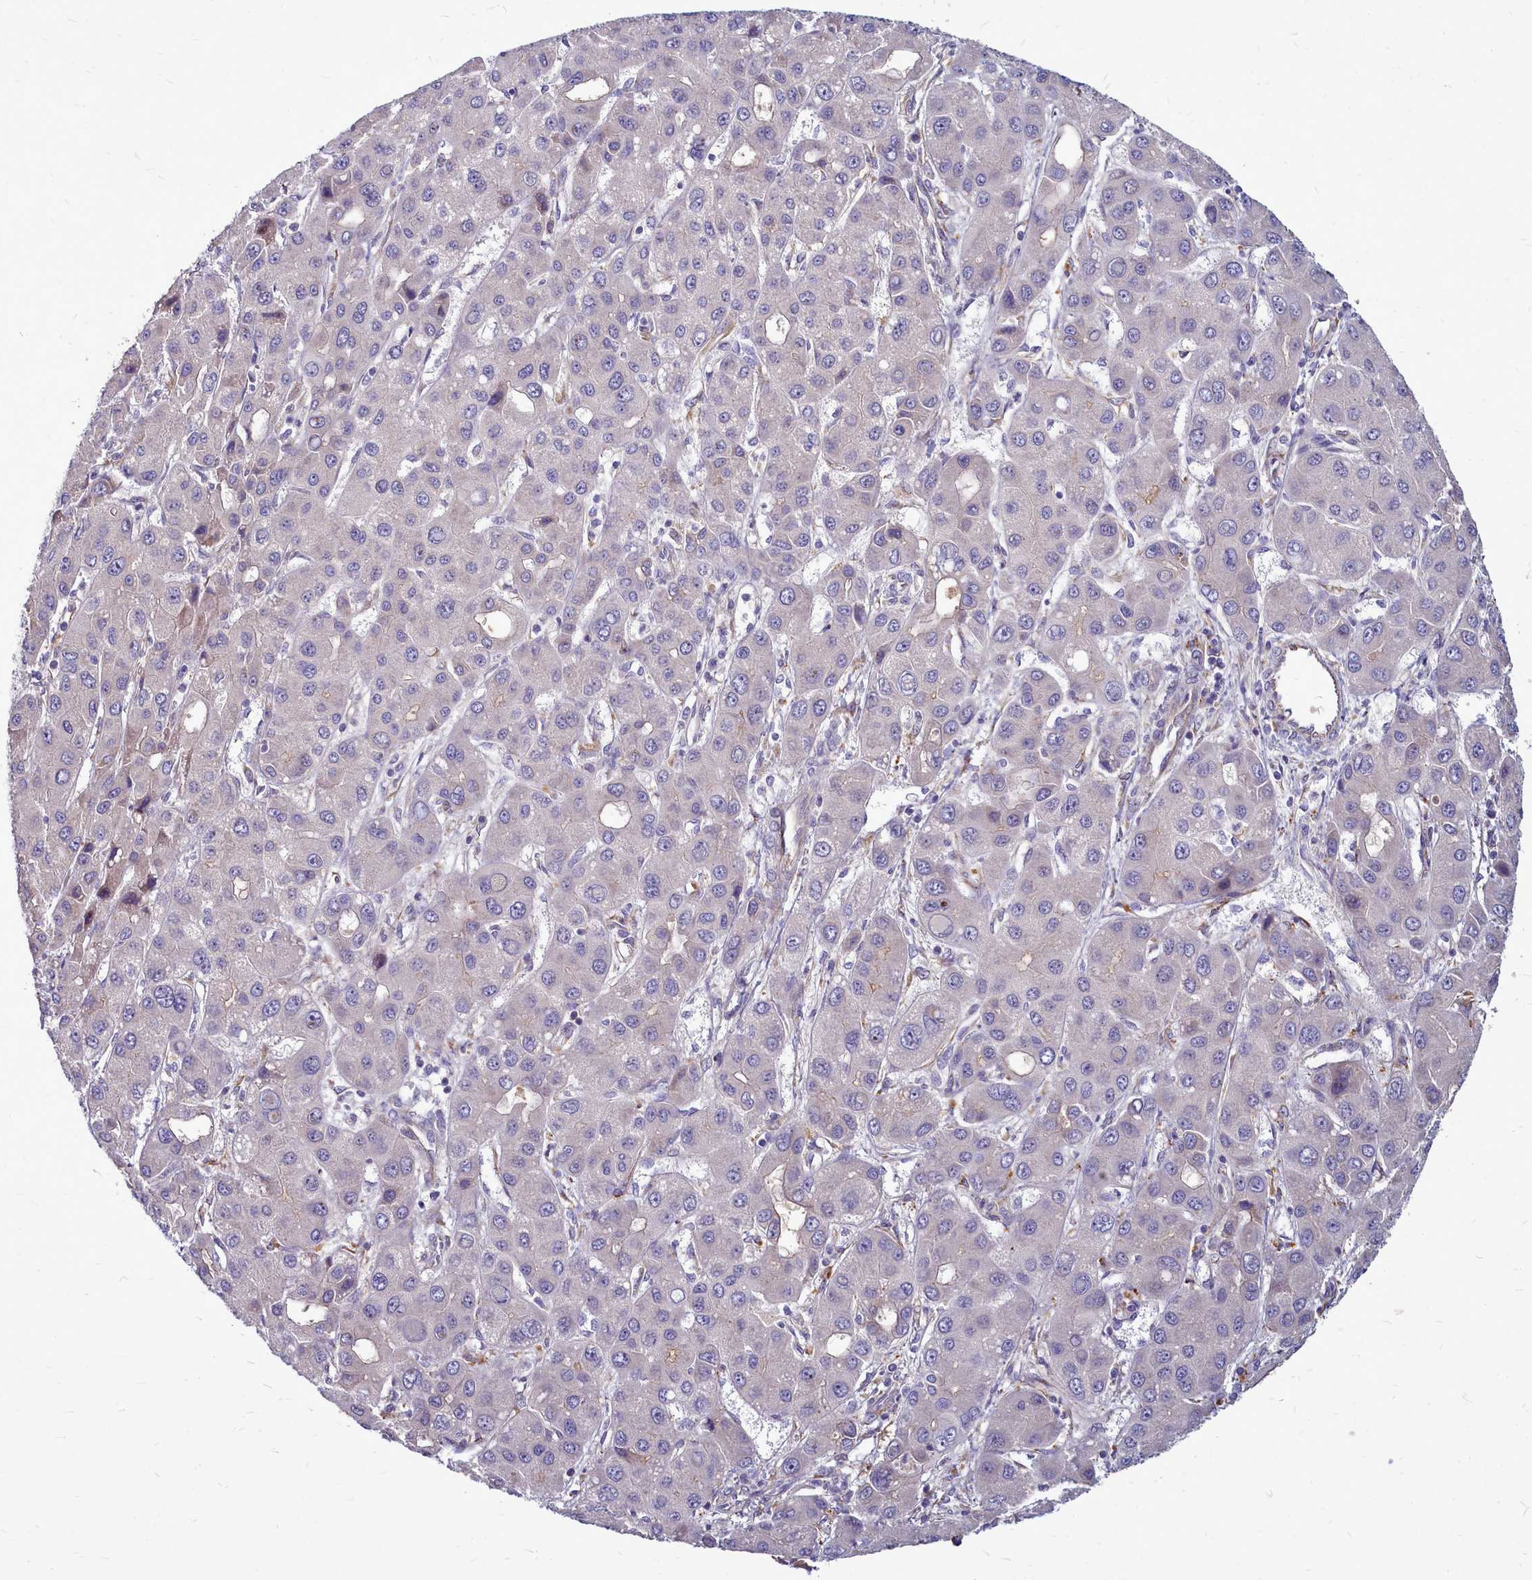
{"staining": {"intensity": "negative", "quantity": "none", "location": "none"}, "tissue": "liver cancer", "cell_type": "Tumor cells", "image_type": "cancer", "snomed": [{"axis": "morphology", "description": "Carcinoma, Hepatocellular, NOS"}, {"axis": "topography", "description": "Liver"}], "caption": "Immunohistochemistry photomicrograph of liver cancer (hepatocellular carcinoma) stained for a protein (brown), which reveals no staining in tumor cells.", "gene": "SMPD4", "patient": {"sex": "male", "age": 55}}